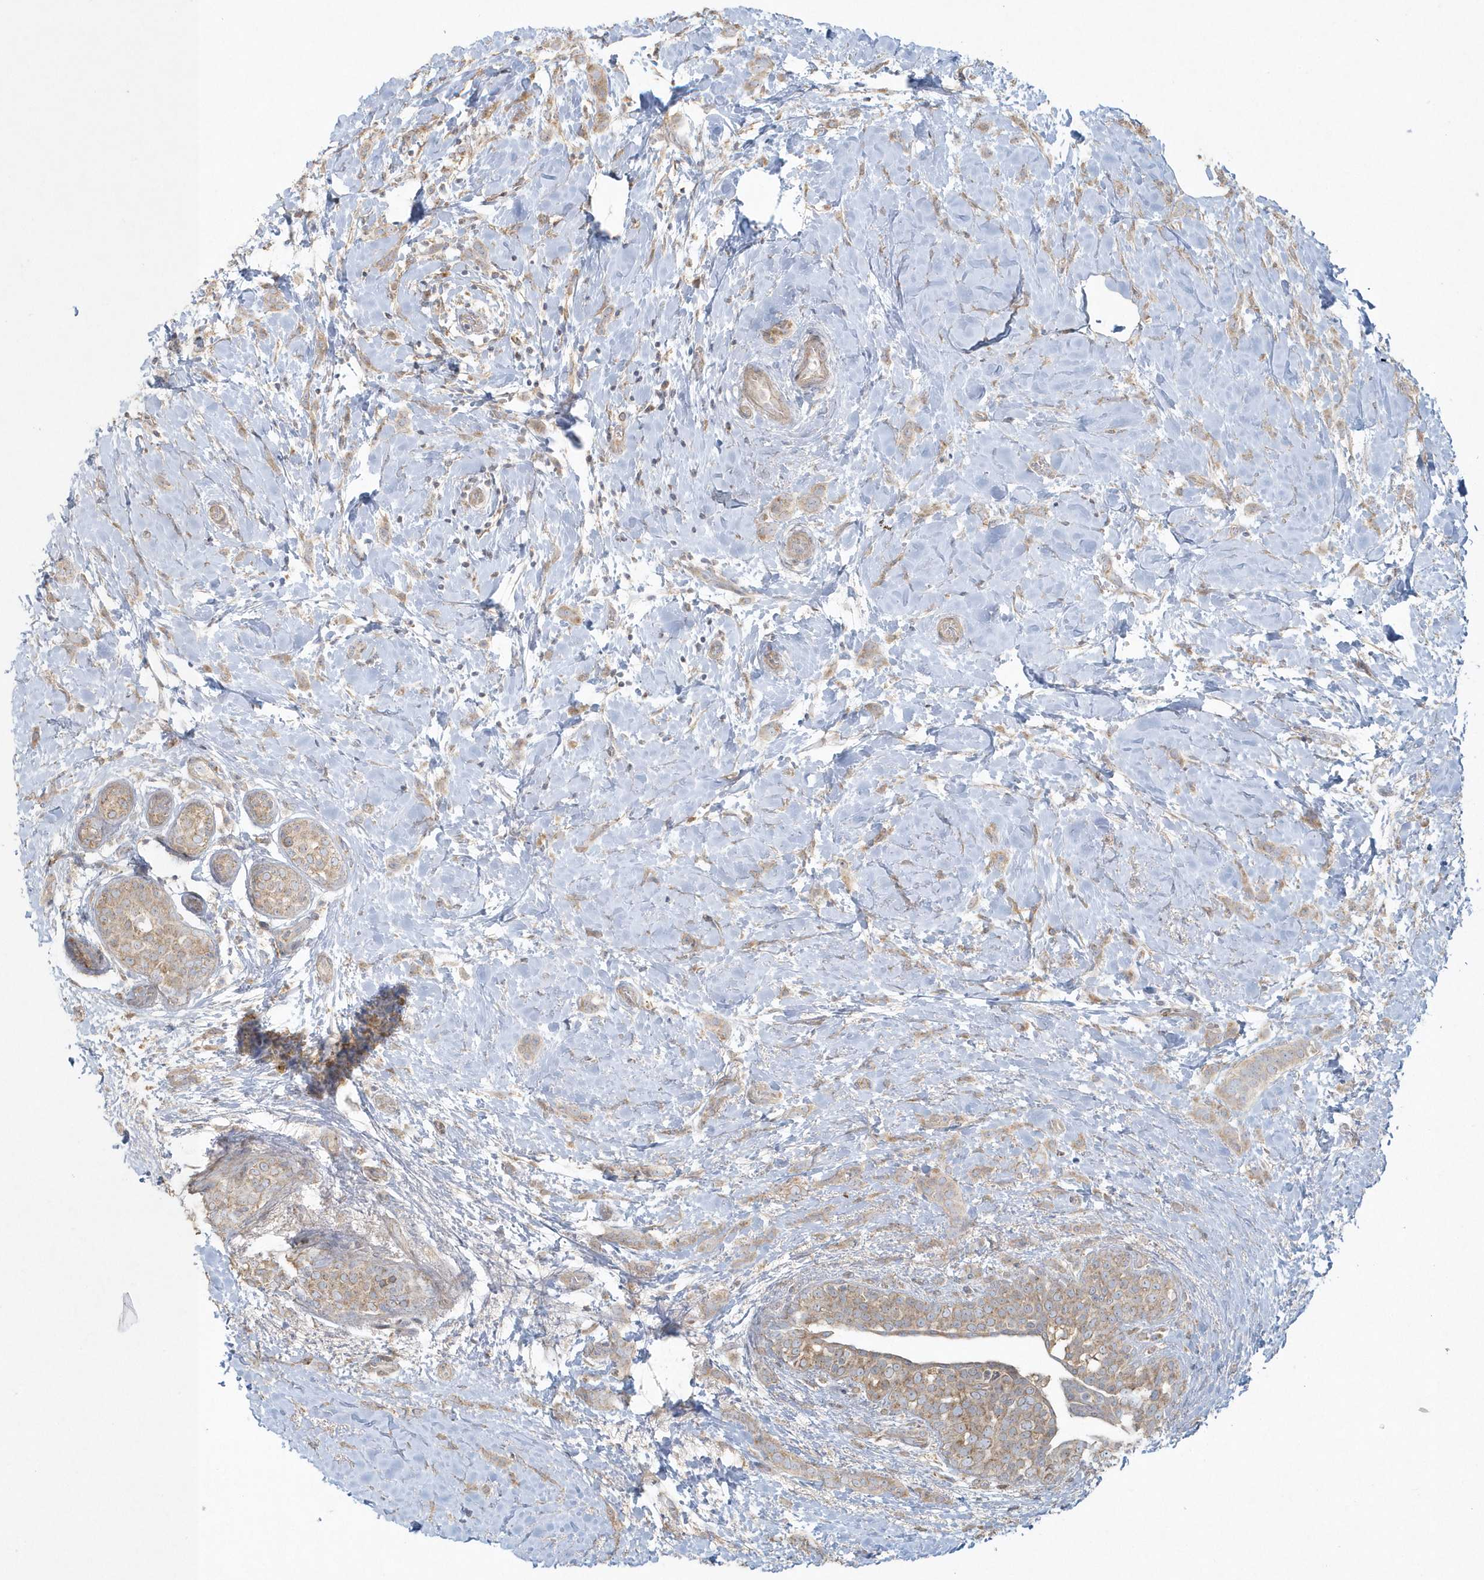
{"staining": {"intensity": "weak", "quantity": "25%-75%", "location": "cytoplasmic/membranous"}, "tissue": "breast cancer", "cell_type": "Tumor cells", "image_type": "cancer", "snomed": [{"axis": "morphology", "description": "Lobular carcinoma, in situ"}, {"axis": "morphology", "description": "Lobular carcinoma"}, {"axis": "topography", "description": "Breast"}], "caption": "Protein analysis of breast lobular carcinoma in situ tissue demonstrates weak cytoplasmic/membranous positivity in about 25%-75% of tumor cells. The staining was performed using DAB (3,3'-diaminobenzidine) to visualize the protein expression in brown, while the nuclei were stained in blue with hematoxylin (Magnification: 20x).", "gene": "BLTP3A", "patient": {"sex": "female", "age": 41}}